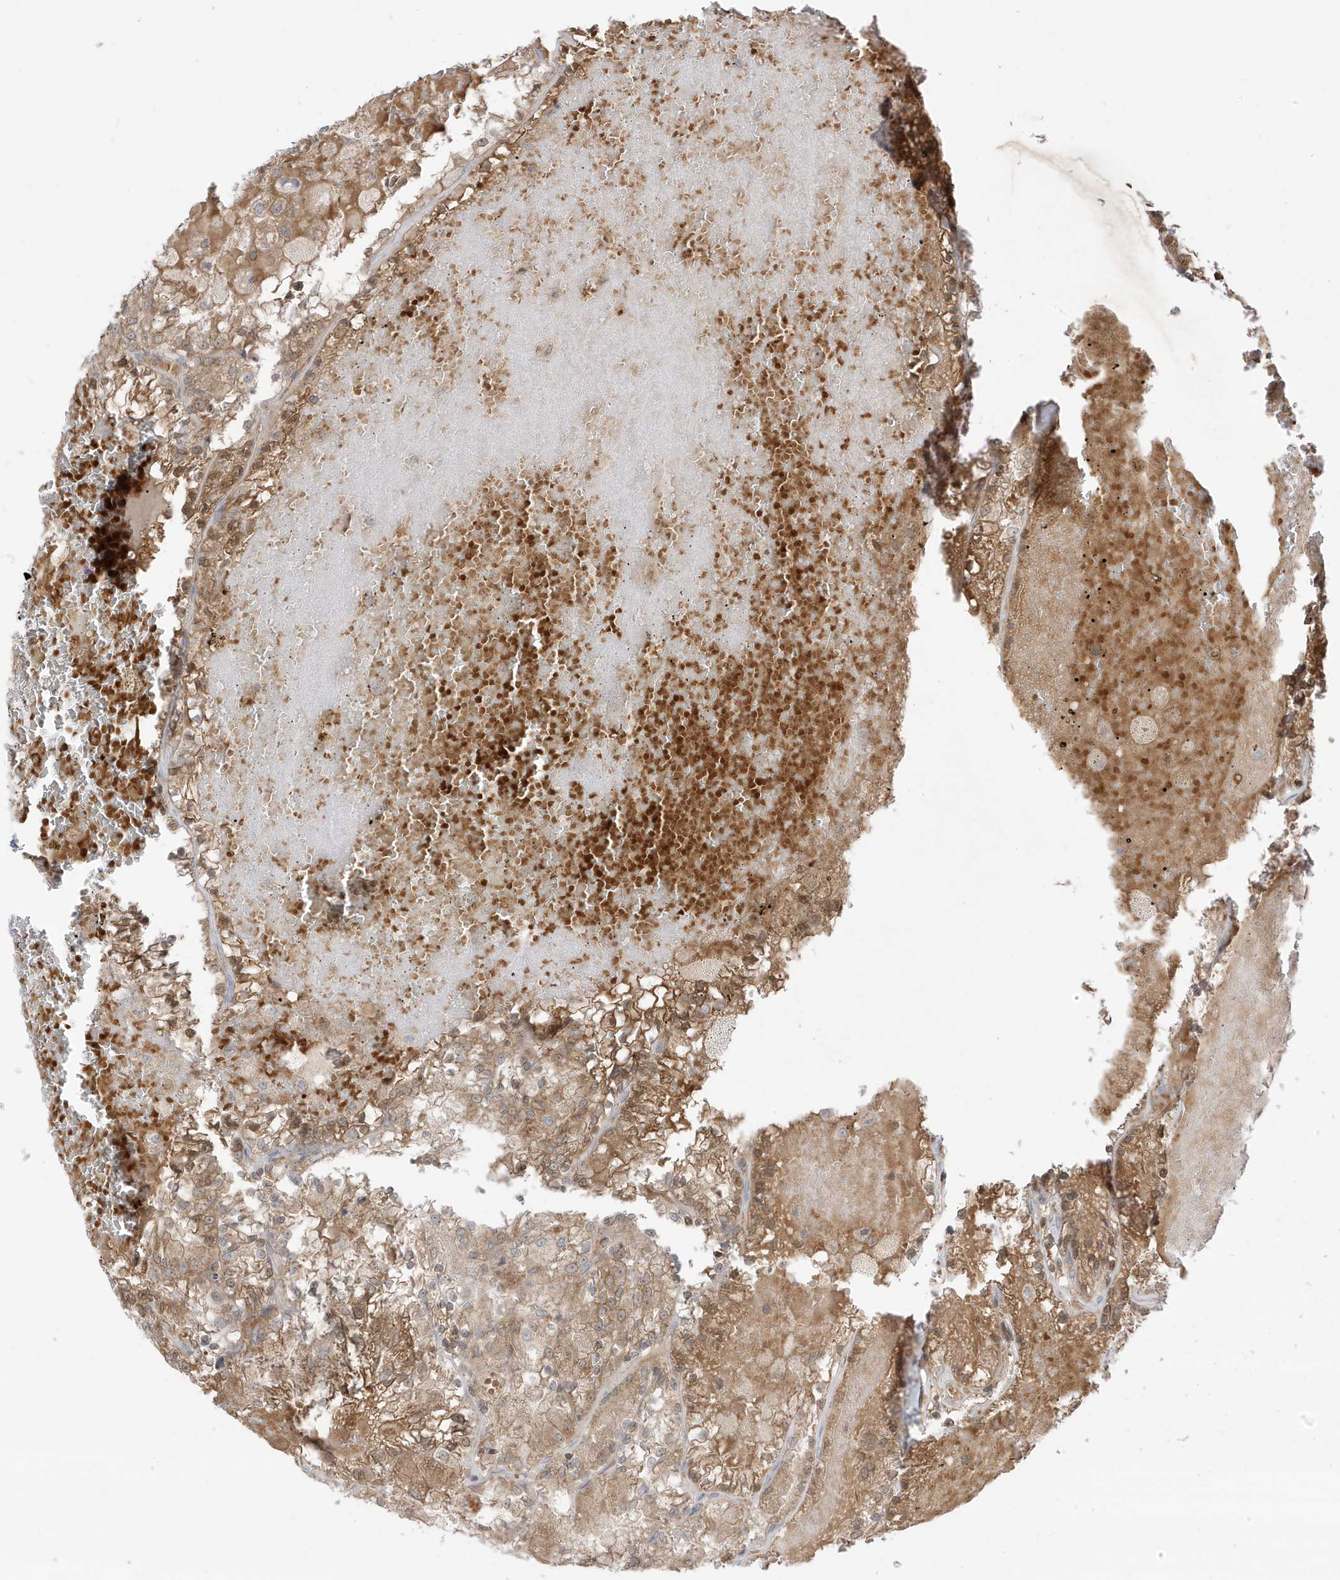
{"staining": {"intensity": "moderate", "quantity": ">75%", "location": "cytoplasmic/membranous"}, "tissue": "renal cancer", "cell_type": "Tumor cells", "image_type": "cancer", "snomed": [{"axis": "morphology", "description": "Adenocarcinoma, NOS"}, {"axis": "topography", "description": "Kidney"}], "caption": "A high-resolution micrograph shows immunohistochemistry staining of renal cancer, which shows moderate cytoplasmic/membranous positivity in about >75% of tumor cells. Immunohistochemistry (ihc) stains the protein in brown and the nuclei are stained blue.", "gene": "NPPC", "patient": {"sex": "female", "age": 56}}